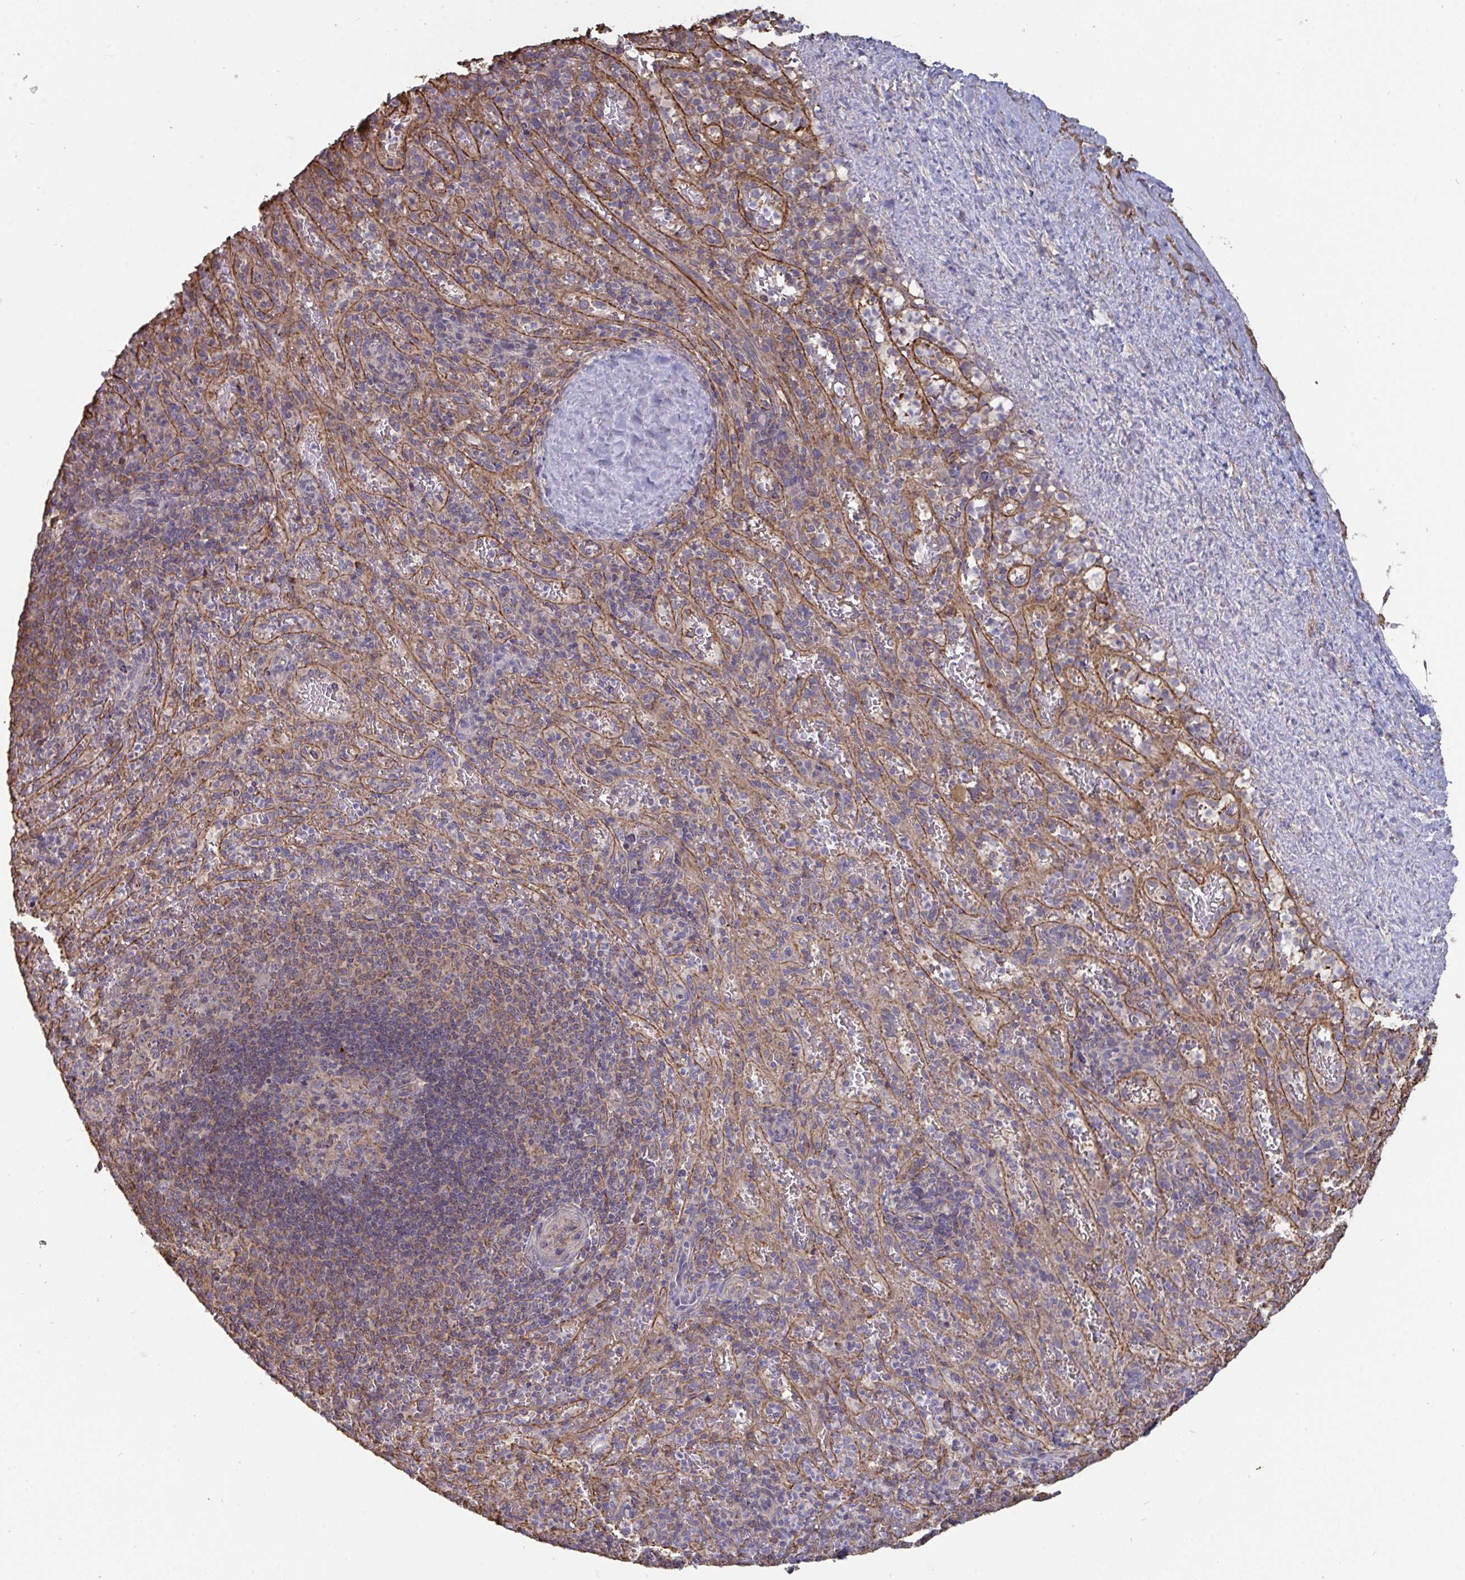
{"staining": {"intensity": "negative", "quantity": "none", "location": "none"}, "tissue": "spleen", "cell_type": "Cells in red pulp", "image_type": "normal", "snomed": [{"axis": "morphology", "description": "Normal tissue, NOS"}, {"axis": "topography", "description": "Spleen"}], "caption": "Immunohistochemistry photomicrograph of normal human spleen stained for a protein (brown), which exhibits no positivity in cells in red pulp. (DAB immunohistochemistry visualized using brightfield microscopy, high magnification).", "gene": "ISCU", "patient": {"sex": "male", "age": 57}}